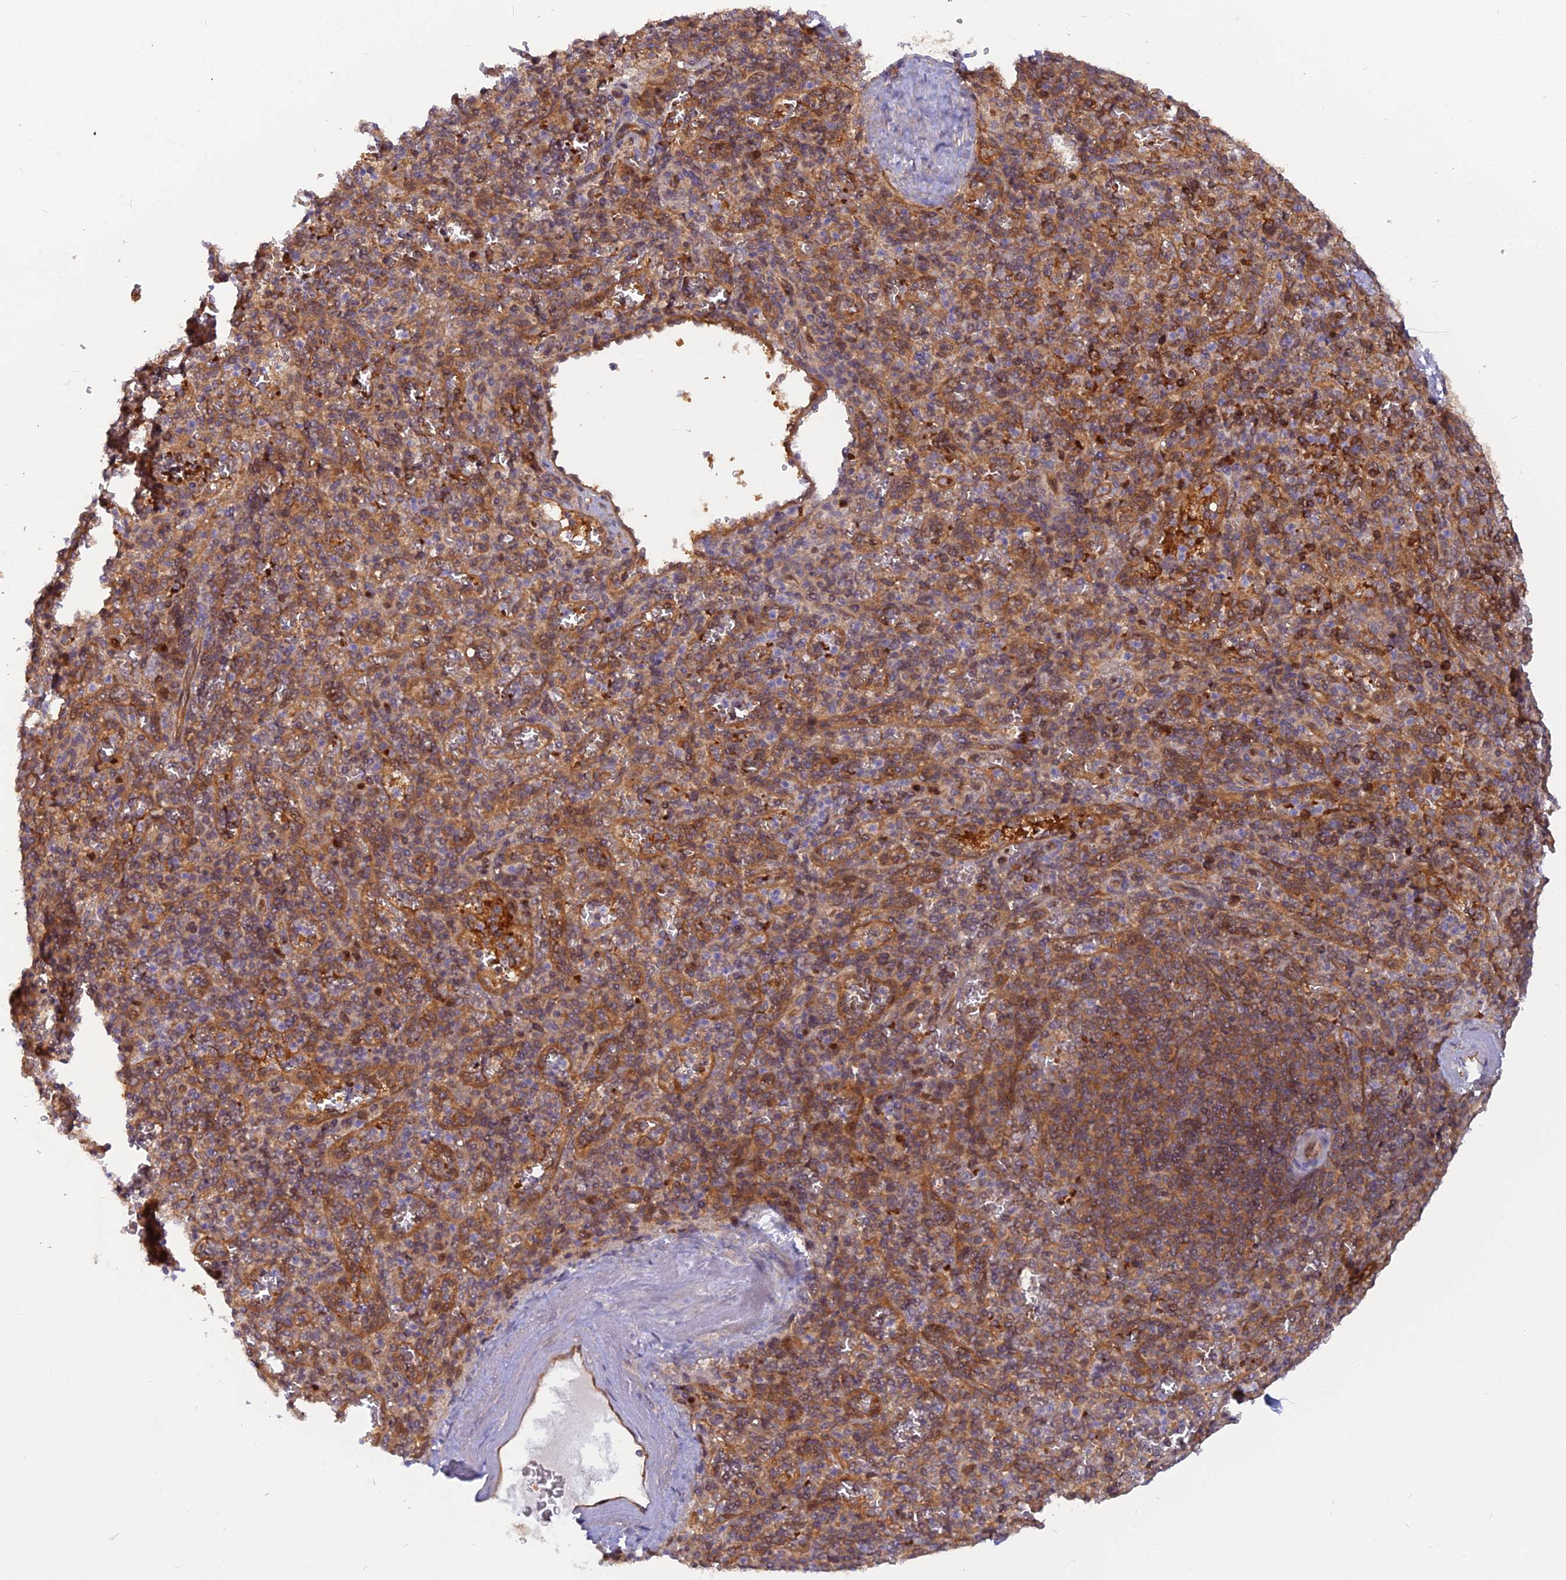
{"staining": {"intensity": "moderate", "quantity": "25%-75%", "location": "cytoplasmic/membranous,nuclear"}, "tissue": "spleen", "cell_type": "Cells in red pulp", "image_type": "normal", "snomed": [{"axis": "morphology", "description": "Normal tissue, NOS"}, {"axis": "topography", "description": "Spleen"}], "caption": "The histopathology image displays staining of normal spleen, revealing moderate cytoplasmic/membranous,nuclear protein expression (brown color) within cells in red pulp.", "gene": "ARL2BP", "patient": {"sex": "male", "age": 82}}